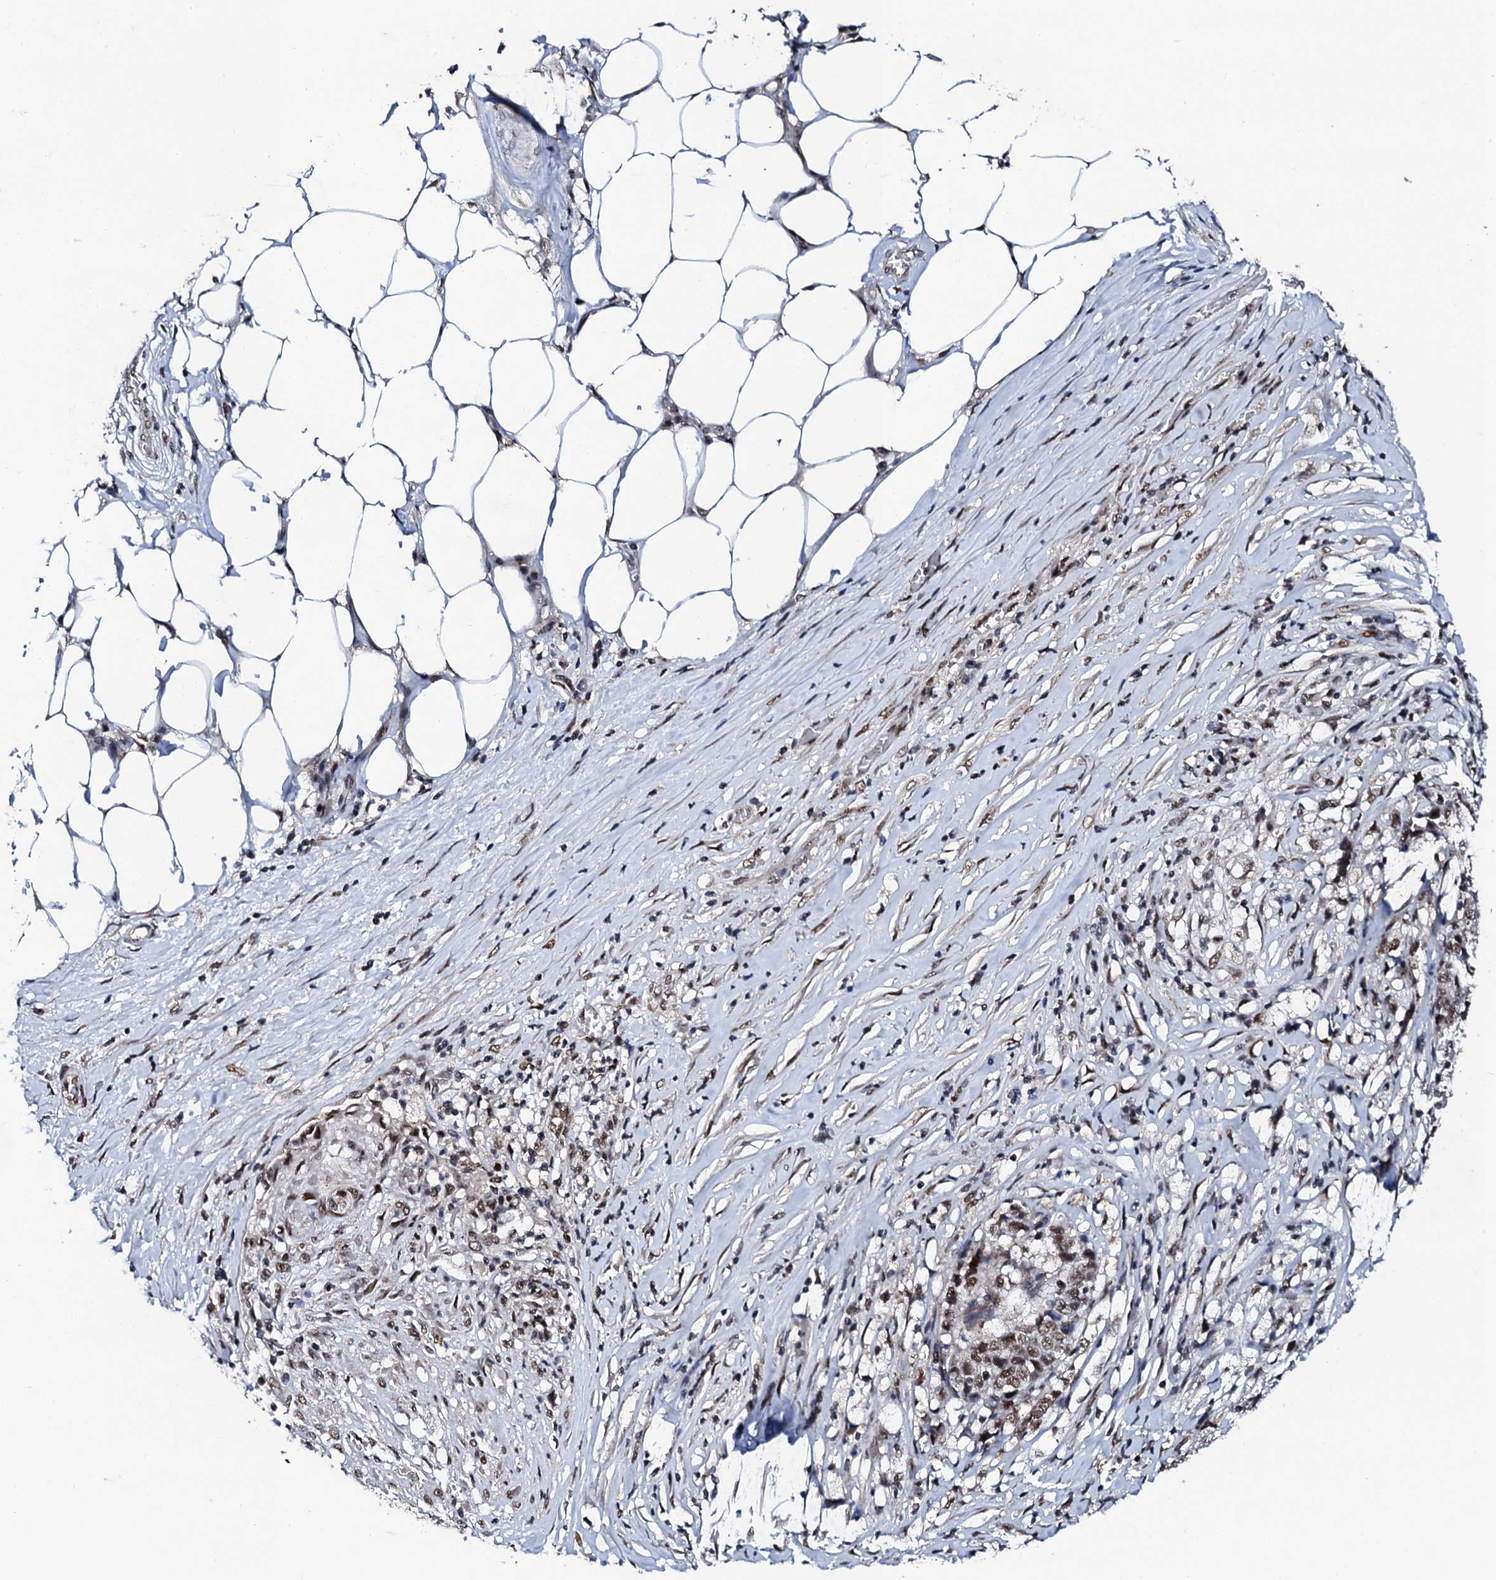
{"staining": {"intensity": "strong", "quantity": ">75%", "location": "nuclear"}, "tissue": "stomach cancer", "cell_type": "Tumor cells", "image_type": "cancer", "snomed": [{"axis": "morphology", "description": "Adenocarcinoma, NOS"}, {"axis": "topography", "description": "Stomach"}], "caption": "Stomach cancer (adenocarcinoma) tissue demonstrates strong nuclear positivity in about >75% of tumor cells The staining is performed using DAB (3,3'-diaminobenzidine) brown chromogen to label protein expression. The nuclei are counter-stained blue using hematoxylin.", "gene": "CSTF3", "patient": {"sex": "male", "age": 59}}